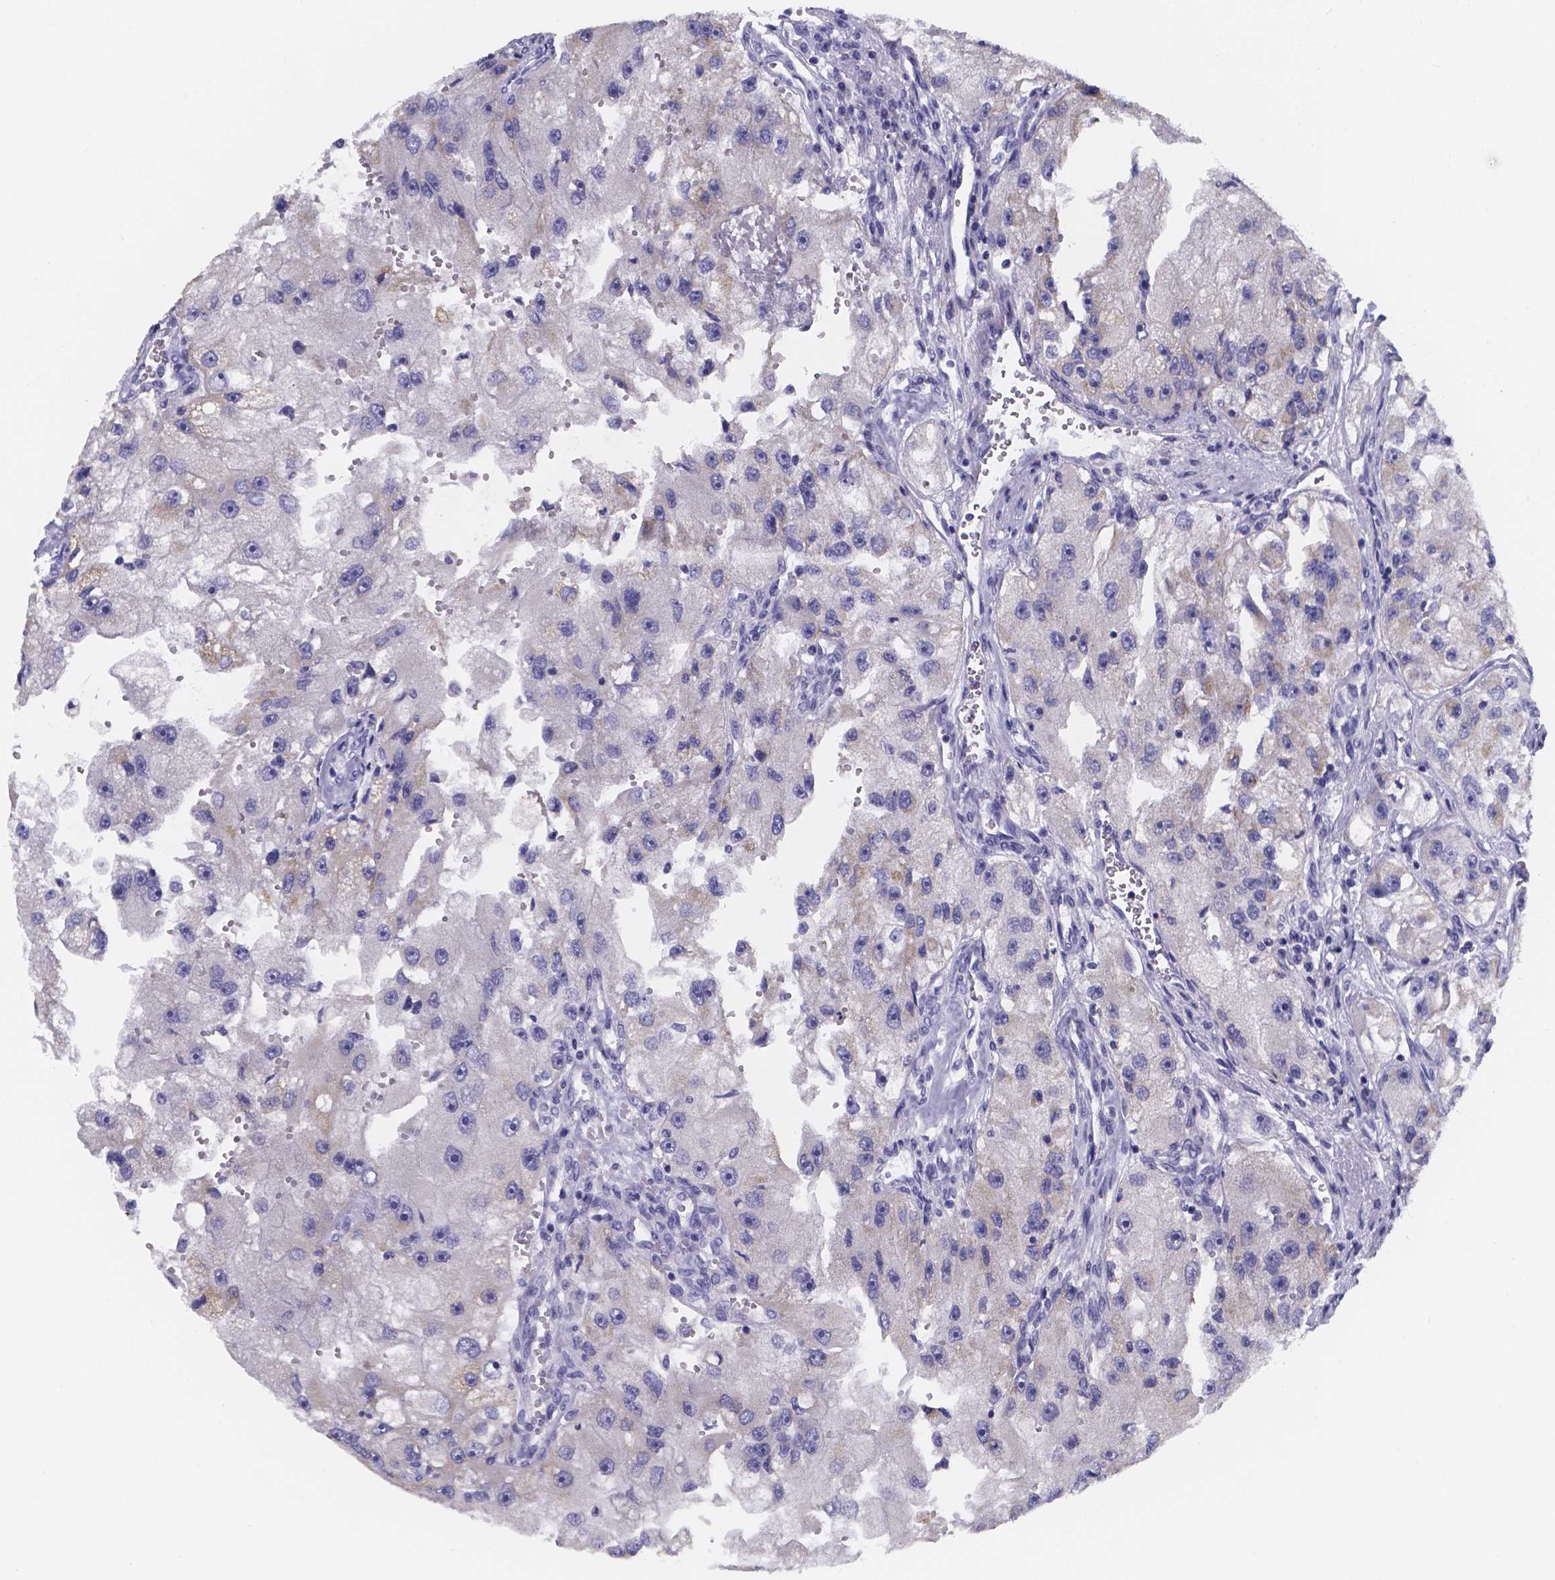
{"staining": {"intensity": "negative", "quantity": "none", "location": "none"}, "tissue": "renal cancer", "cell_type": "Tumor cells", "image_type": "cancer", "snomed": [{"axis": "morphology", "description": "Adenocarcinoma, NOS"}, {"axis": "topography", "description": "Kidney"}], "caption": "This is a micrograph of IHC staining of adenocarcinoma (renal), which shows no staining in tumor cells.", "gene": "PAH", "patient": {"sex": "male", "age": 63}}